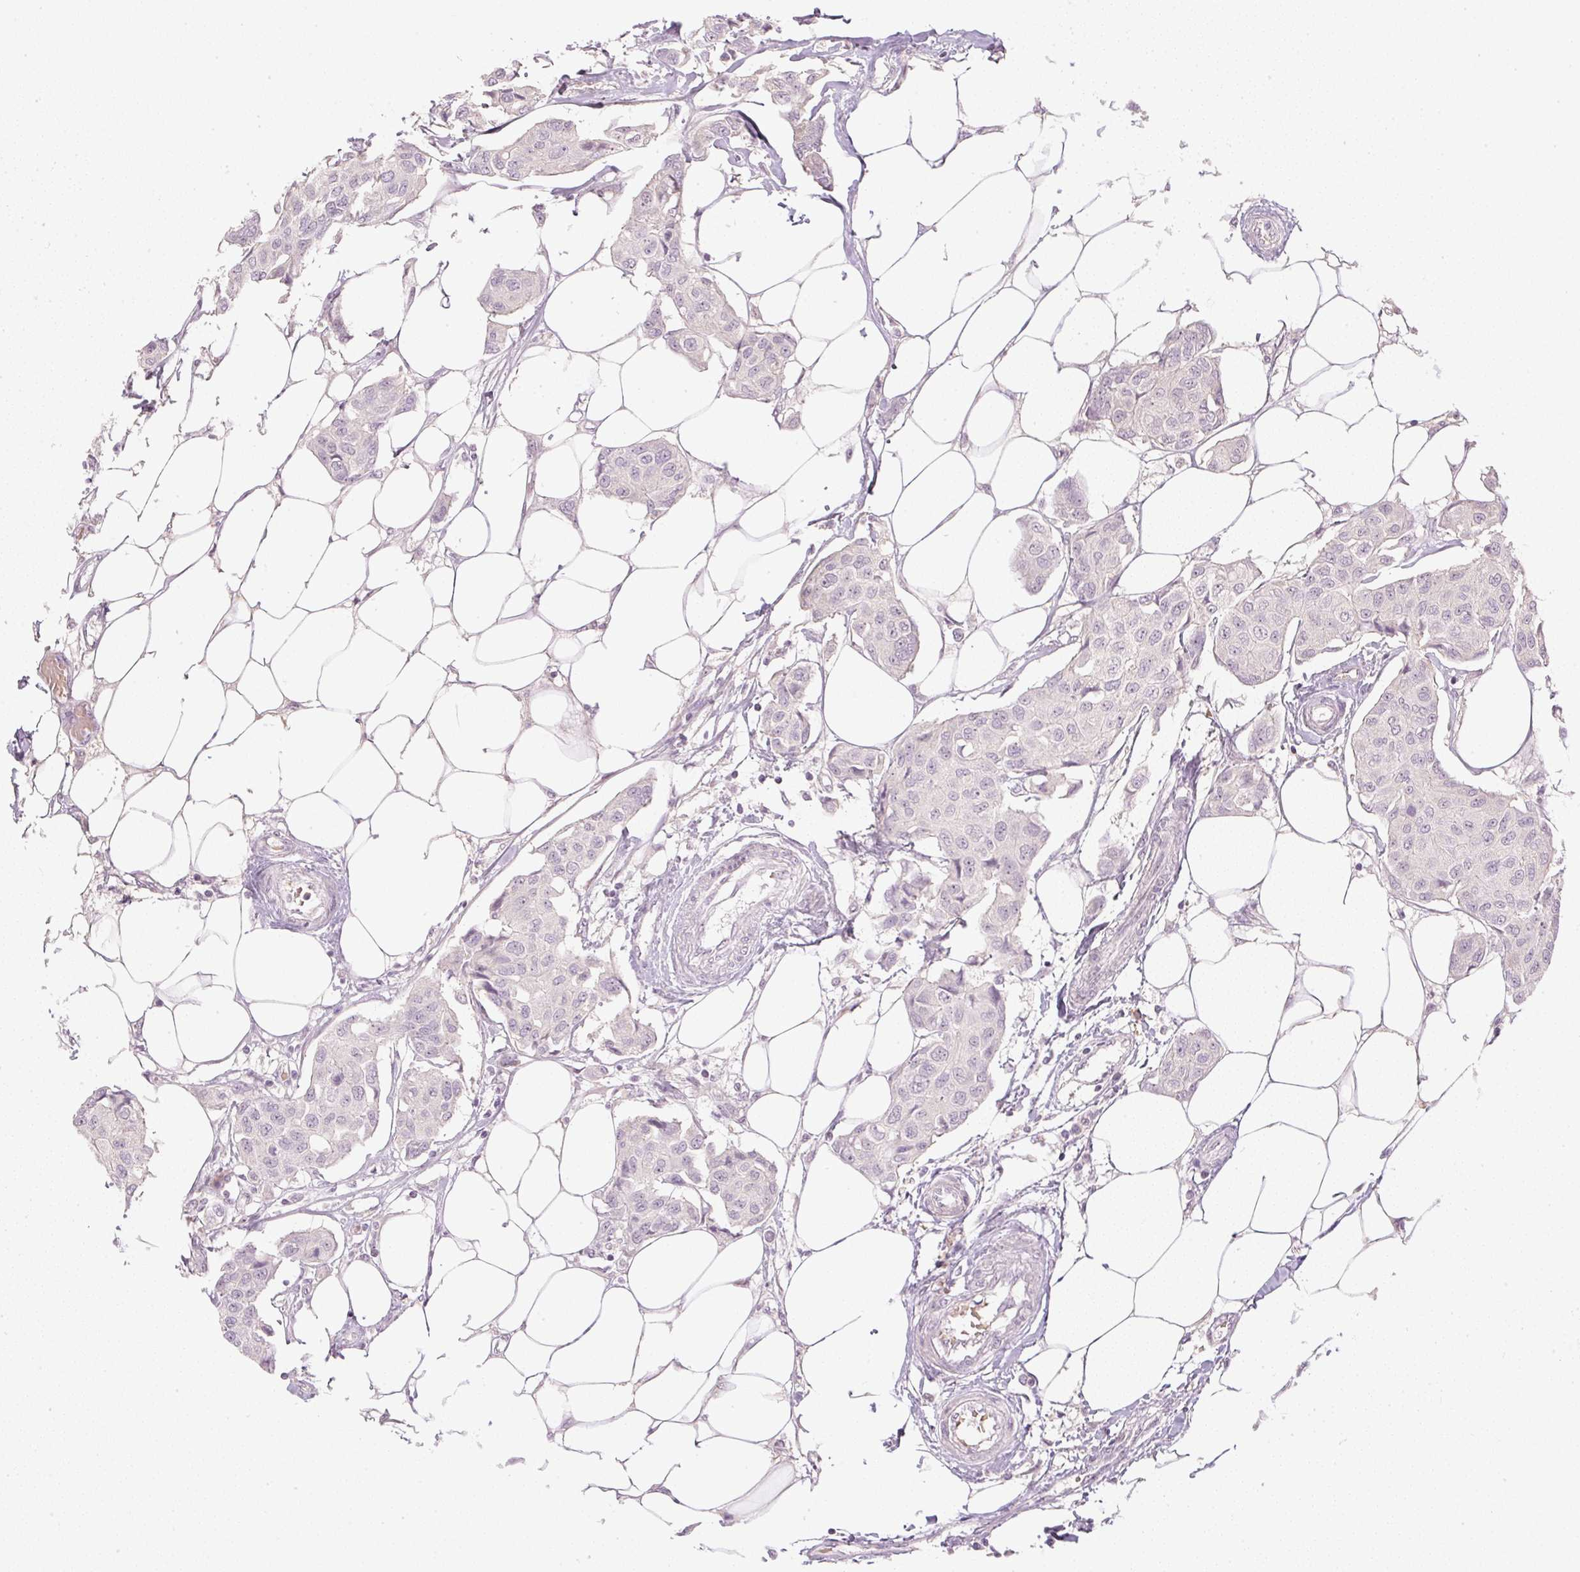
{"staining": {"intensity": "weak", "quantity": "<25%", "location": "nuclear"}, "tissue": "breast cancer", "cell_type": "Tumor cells", "image_type": "cancer", "snomed": [{"axis": "morphology", "description": "Duct carcinoma"}, {"axis": "topography", "description": "Breast"}, {"axis": "topography", "description": "Lymph node"}], "caption": "An IHC micrograph of invasive ductal carcinoma (breast) is shown. There is no staining in tumor cells of invasive ductal carcinoma (breast). The staining is performed using DAB brown chromogen with nuclei counter-stained in using hematoxylin.", "gene": "AAR2", "patient": {"sex": "female", "age": 80}}